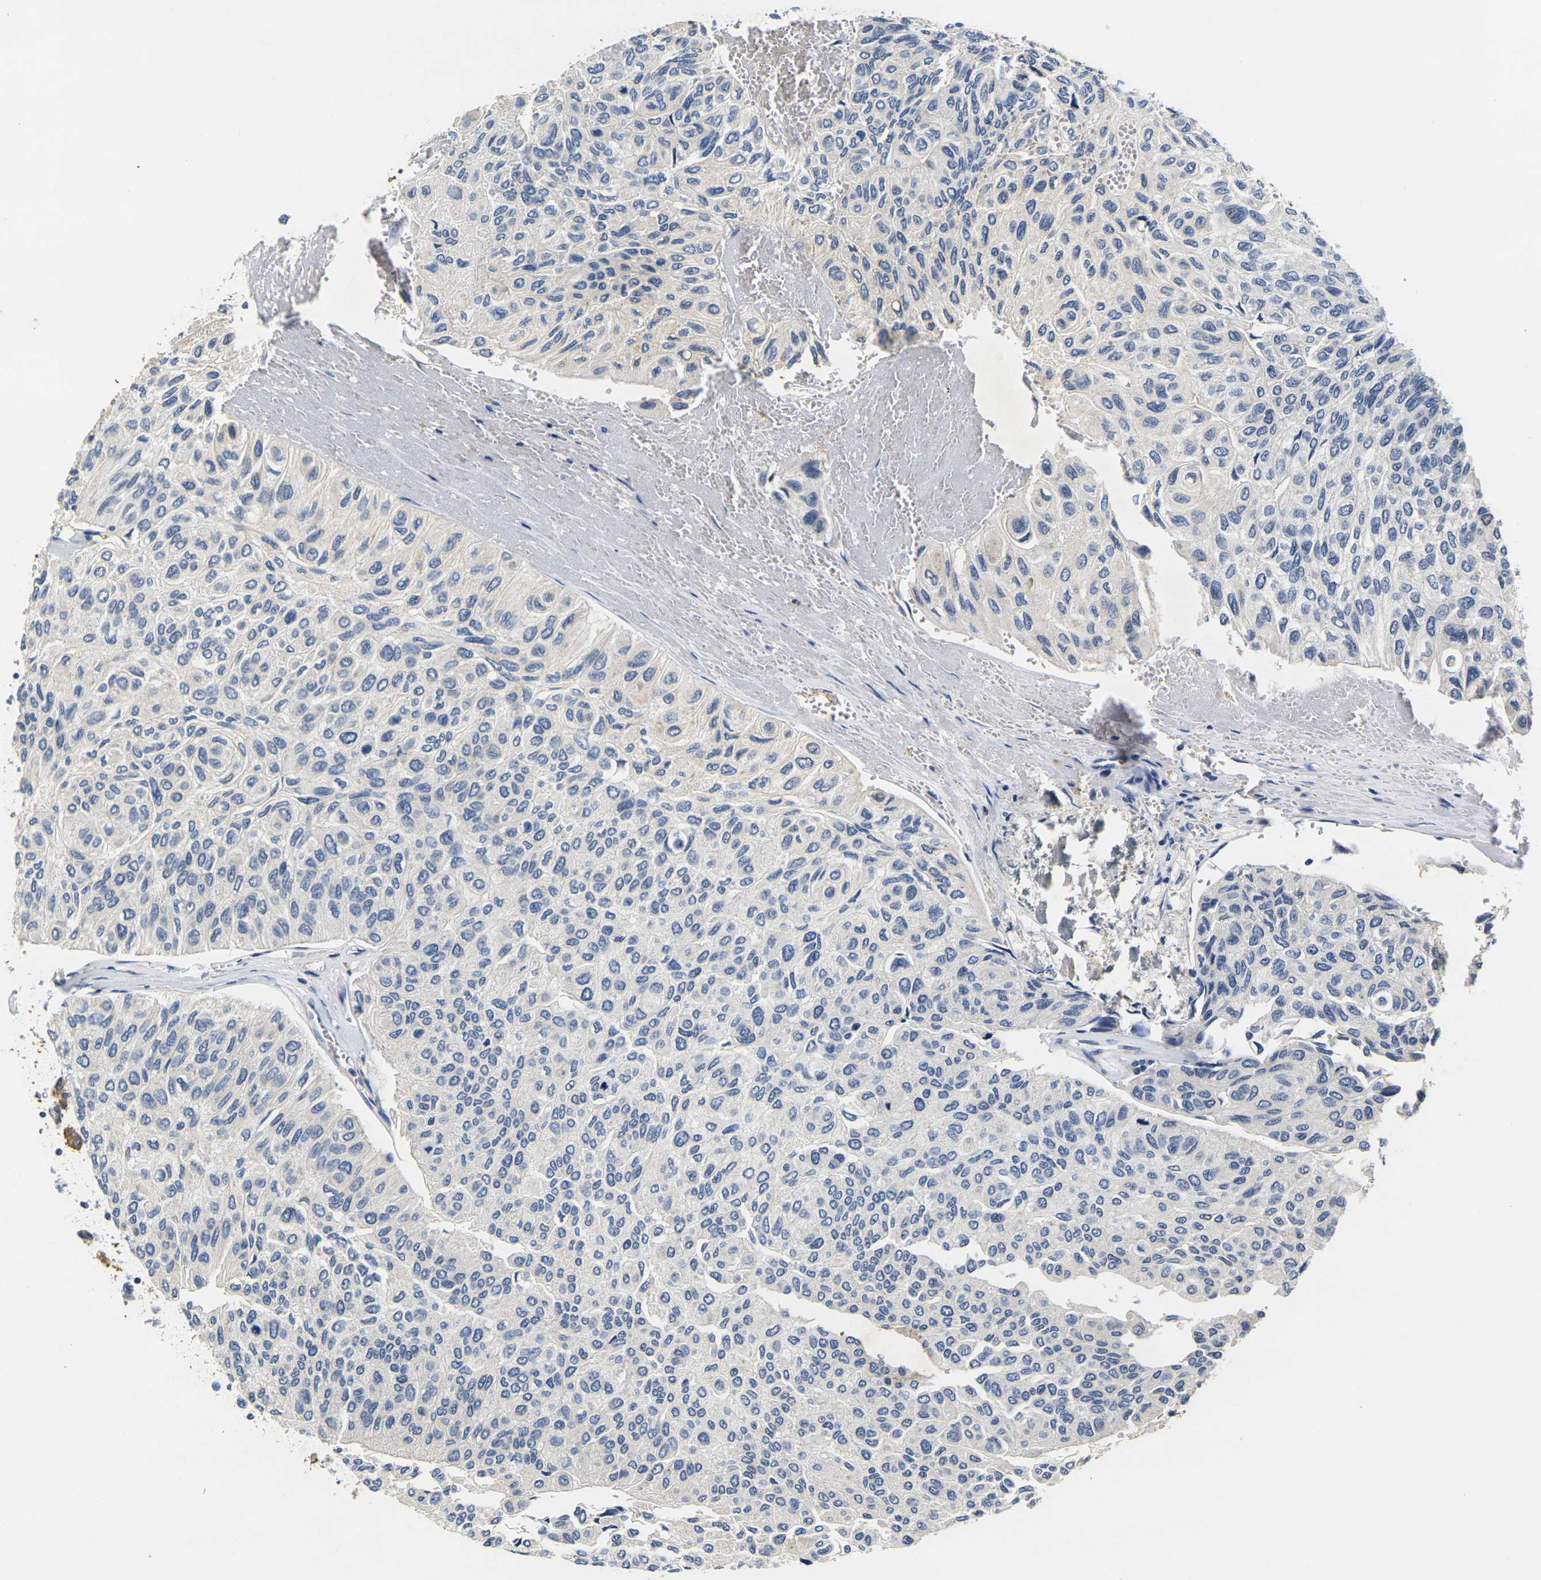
{"staining": {"intensity": "negative", "quantity": "none", "location": "none"}, "tissue": "urothelial cancer", "cell_type": "Tumor cells", "image_type": "cancer", "snomed": [{"axis": "morphology", "description": "Urothelial carcinoma, High grade"}, {"axis": "topography", "description": "Urinary bladder"}], "caption": "A micrograph of urothelial cancer stained for a protein shows no brown staining in tumor cells.", "gene": "NOCT", "patient": {"sex": "male", "age": 66}}